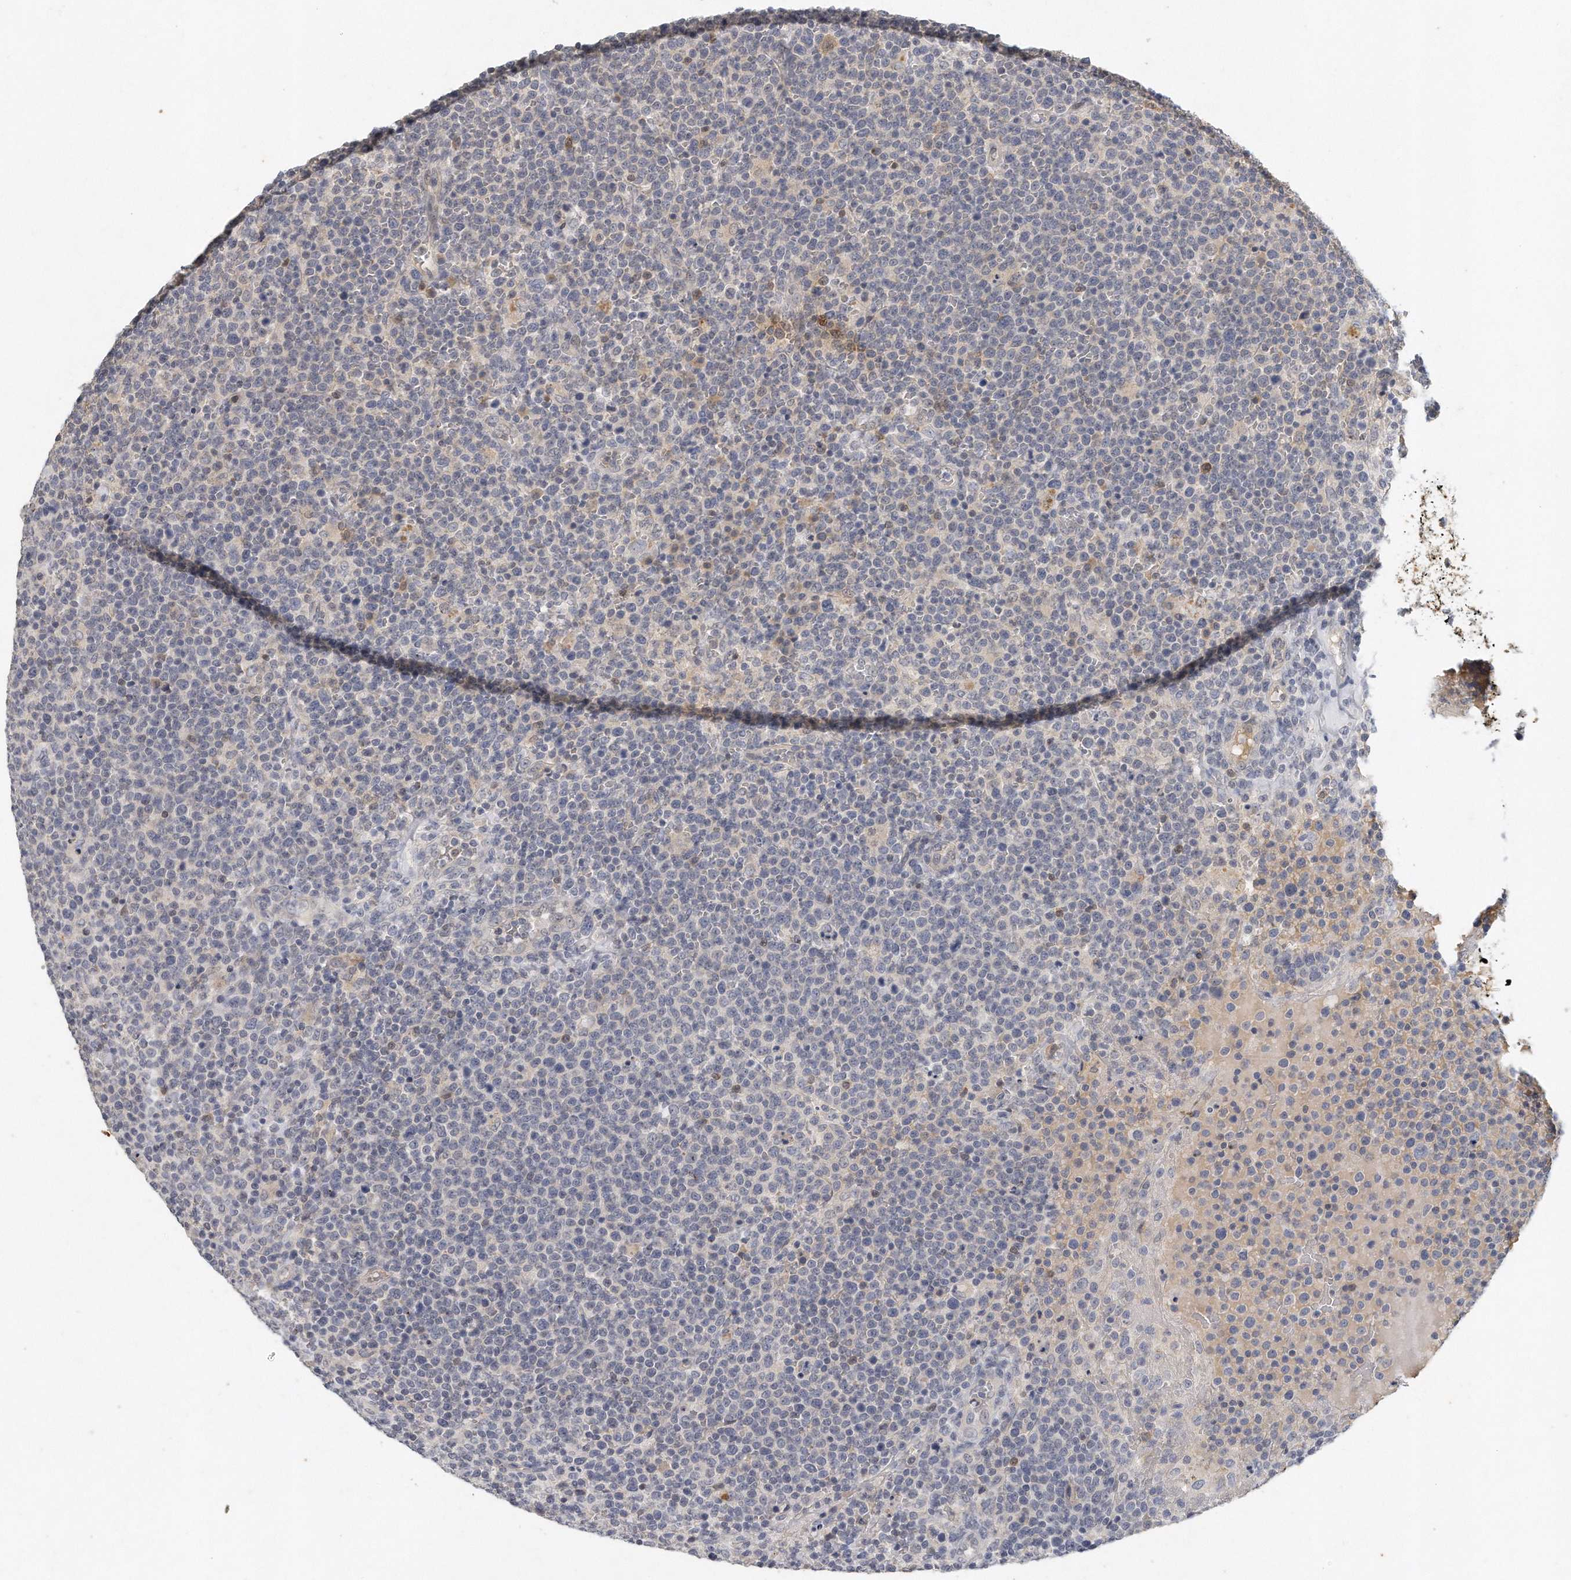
{"staining": {"intensity": "negative", "quantity": "none", "location": "none"}, "tissue": "lymphoma", "cell_type": "Tumor cells", "image_type": "cancer", "snomed": [{"axis": "morphology", "description": "Malignant lymphoma, non-Hodgkin's type, High grade"}, {"axis": "topography", "description": "Lymph node"}], "caption": "This is an immunohistochemistry image of high-grade malignant lymphoma, non-Hodgkin's type. There is no positivity in tumor cells.", "gene": "CAMK1", "patient": {"sex": "male", "age": 61}}